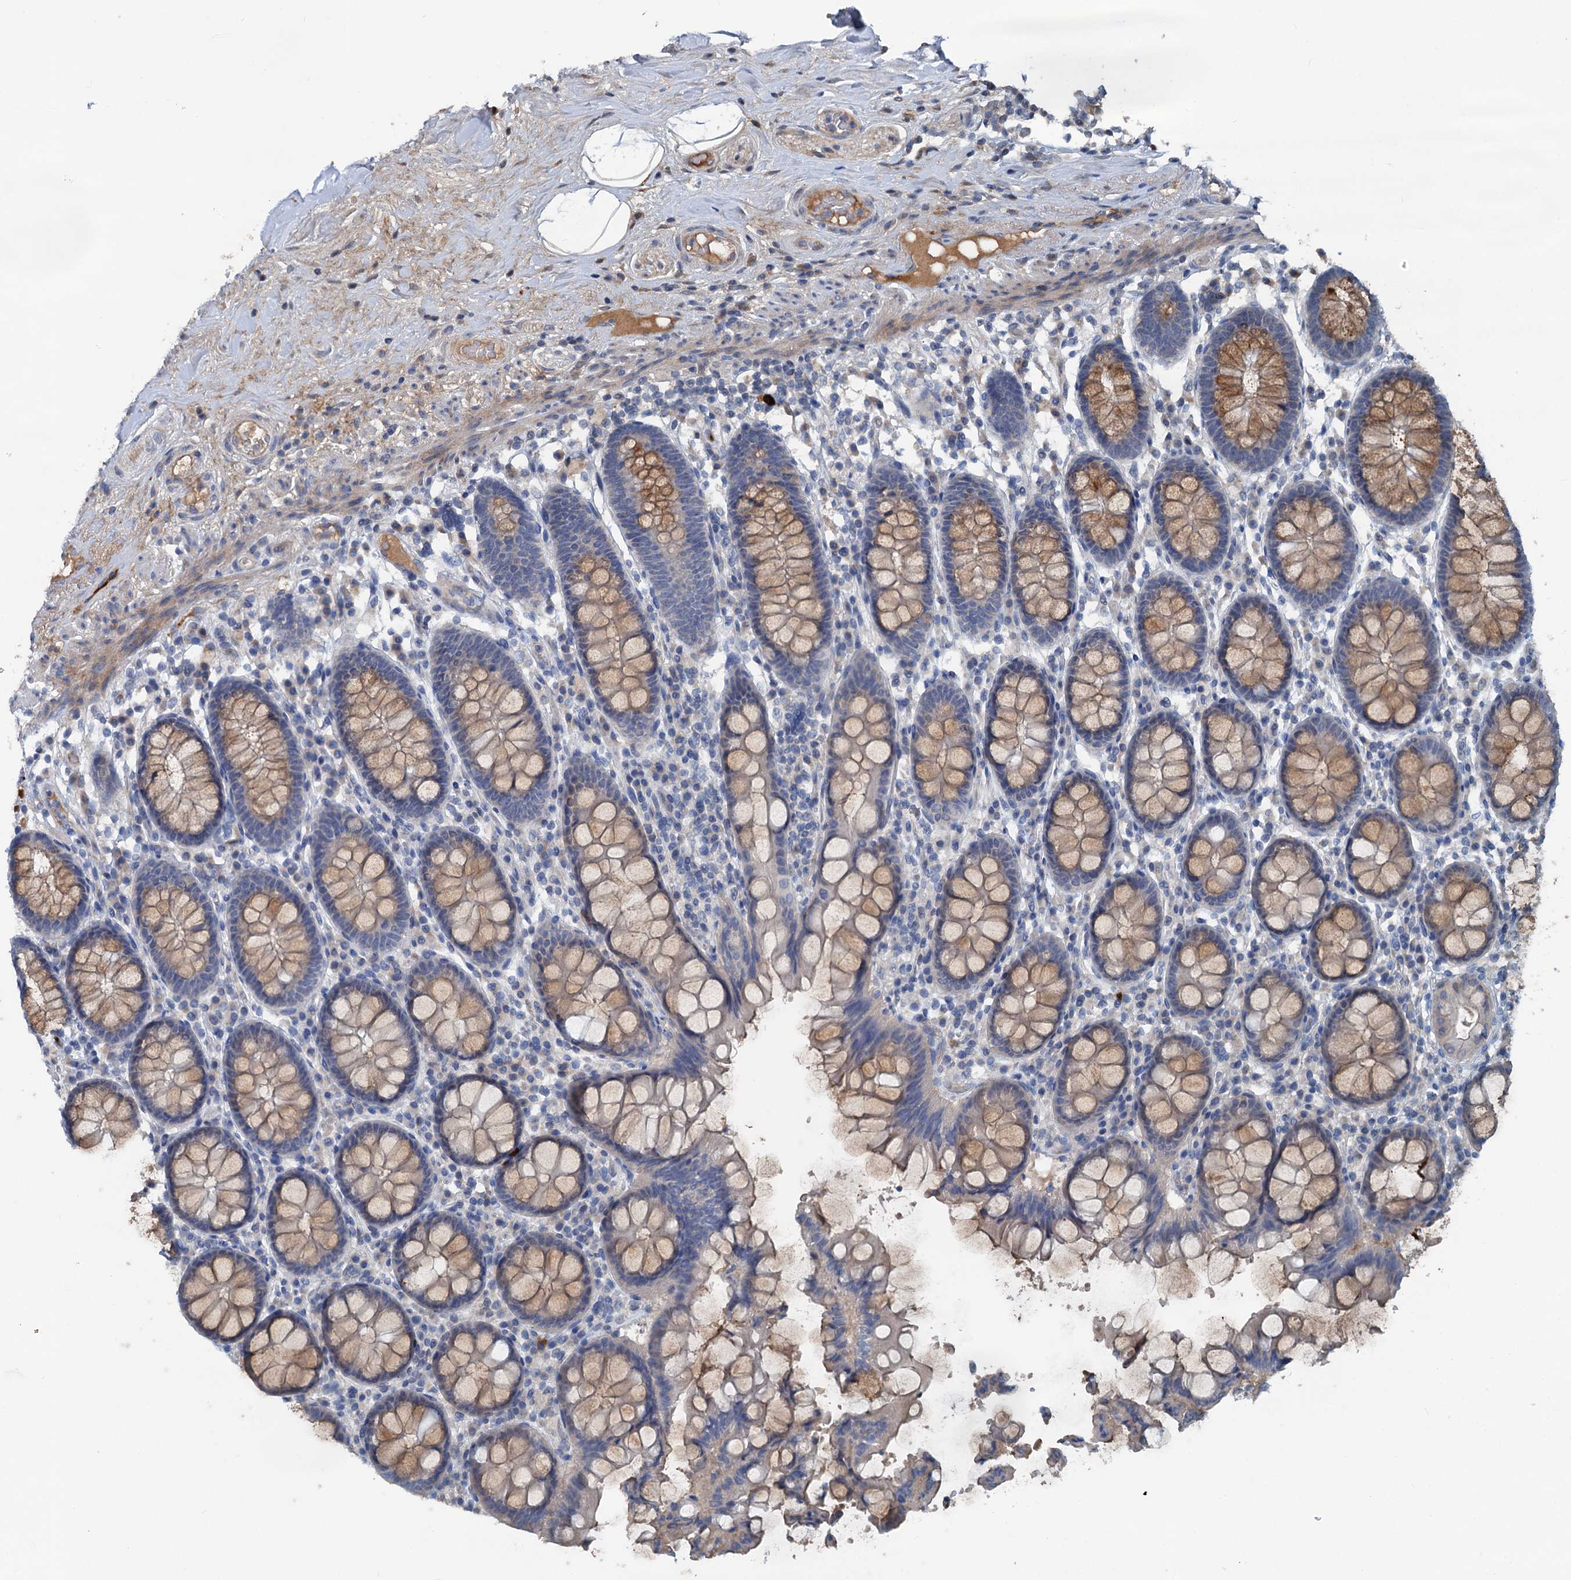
{"staining": {"intensity": "moderate", "quantity": ">75%", "location": "cytoplasmic/membranous"}, "tissue": "colon", "cell_type": "Endothelial cells", "image_type": "normal", "snomed": [{"axis": "morphology", "description": "Normal tissue, NOS"}, {"axis": "topography", "description": "Colon"}], "caption": "High-magnification brightfield microscopy of unremarkable colon stained with DAB (brown) and counterstained with hematoxylin (blue). endothelial cells exhibit moderate cytoplasmic/membranous staining is appreciated in about>75% of cells.", "gene": "TEDC1", "patient": {"sex": "female", "age": 79}}